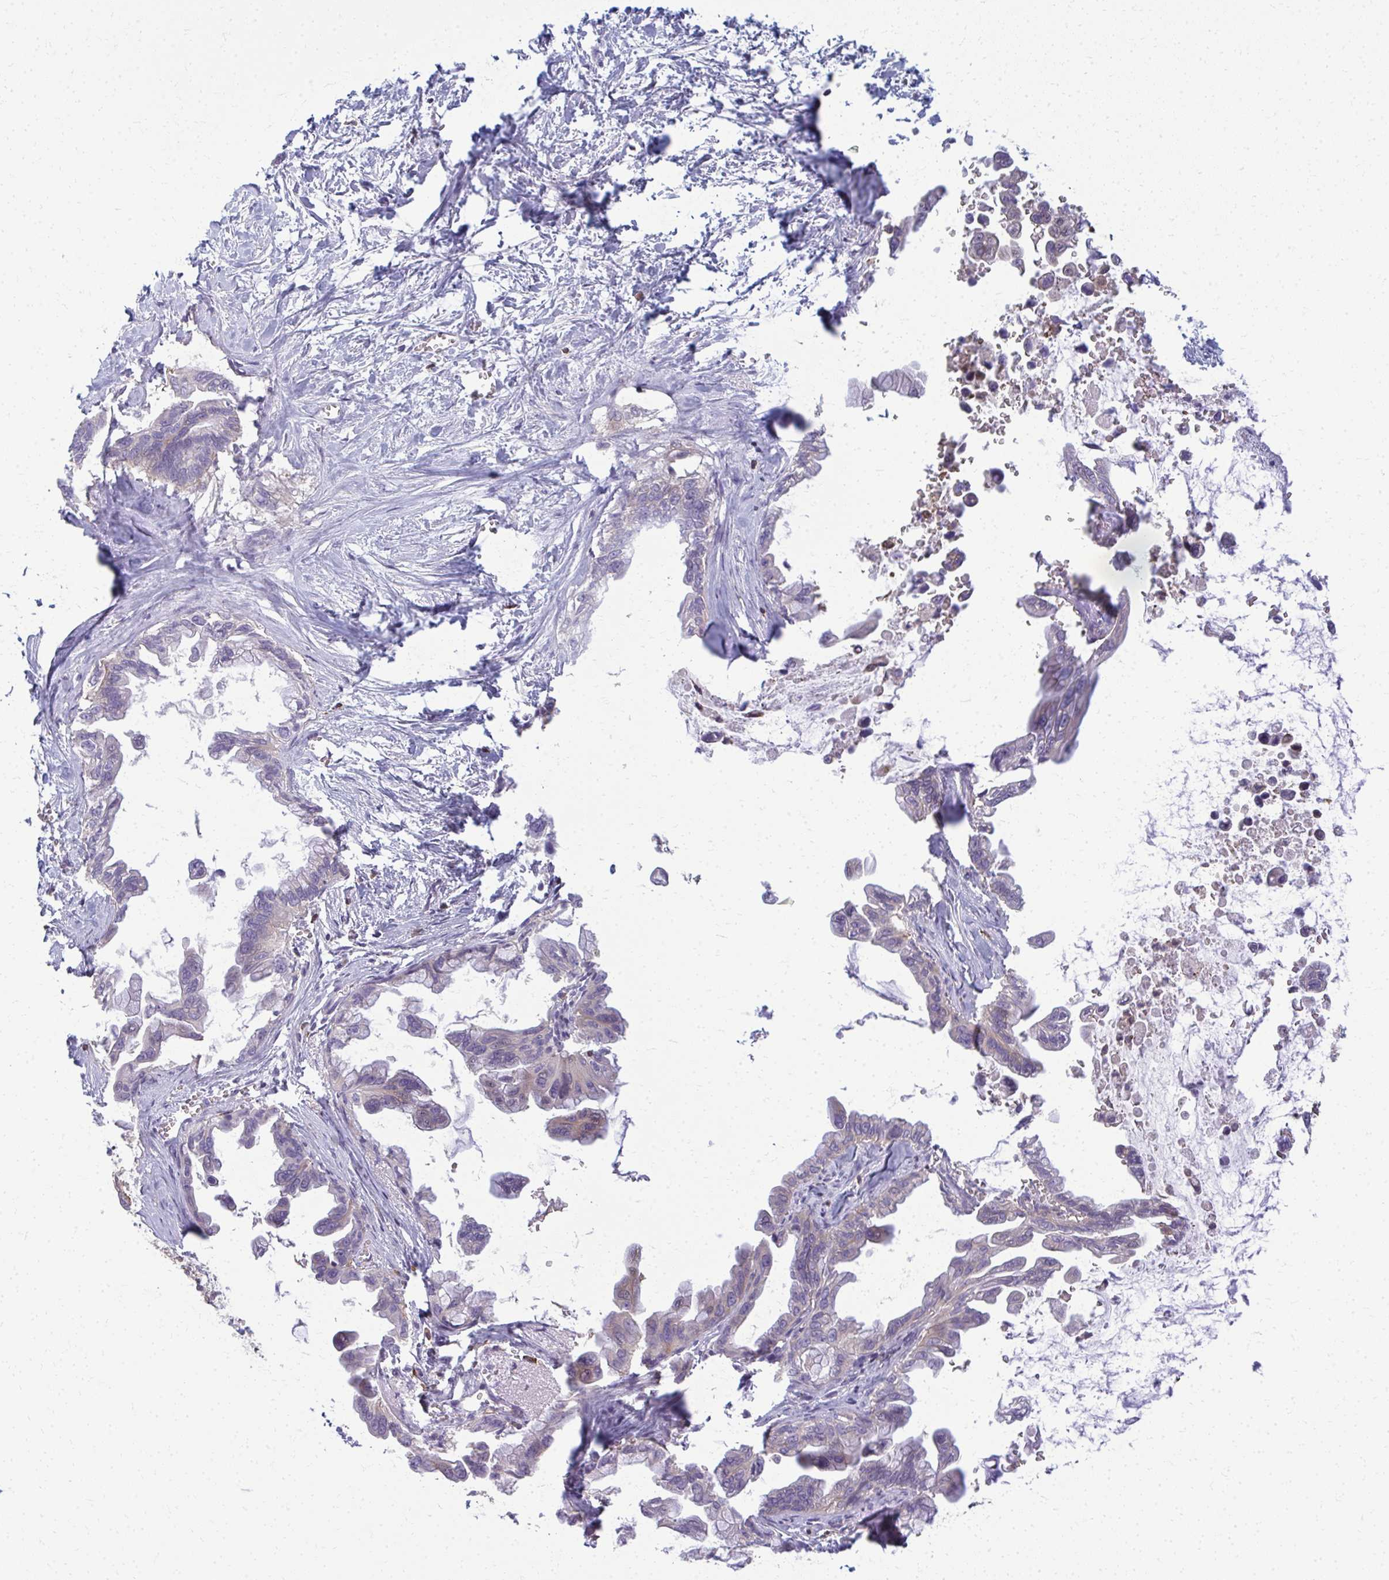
{"staining": {"intensity": "negative", "quantity": "none", "location": "none"}, "tissue": "pancreatic cancer", "cell_type": "Tumor cells", "image_type": "cancer", "snomed": [{"axis": "morphology", "description": "Adenocarcinoma, NOS"}, {"axis": "topography", "description": "Pancreas"}], "caption": "DAB (3,3'-diaminobenzidine) immunohistochemical staining of human pancreatic adenocarcinoma reveals no significant staining in tumor cells.", "gene": "AP5M1", "patient": {"sex": "male", "age": 61}}